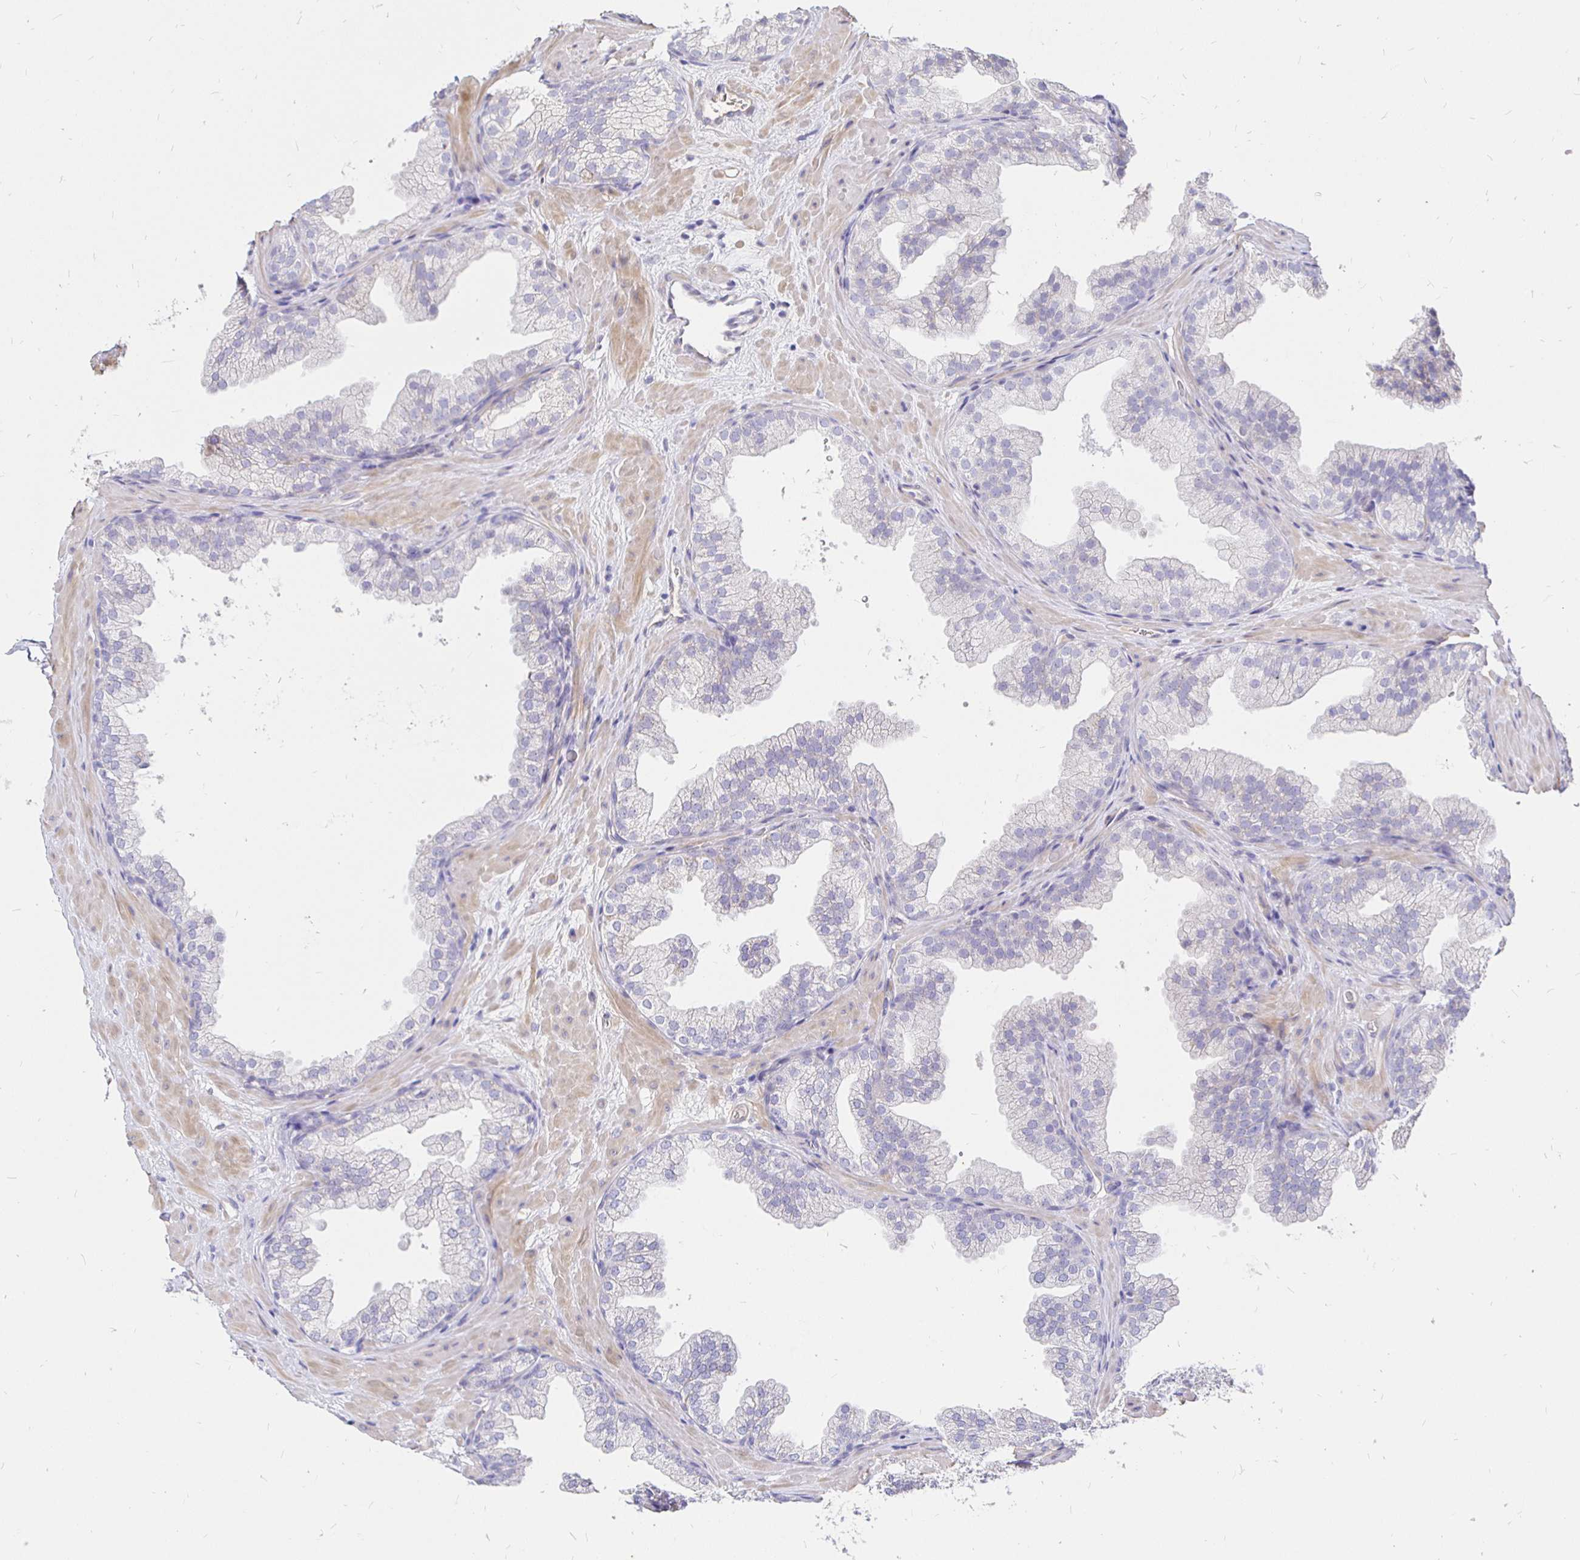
{"staining": {"intensity": "negative", "quantity": "none", "location": "none"}, "tissue": "prostate", "cell_type": "Glandular cells", "image_type": "normal", "snomed": [{"axis": "morphology", "description": "Normal tissue, NOS"}, {"axis": "topography", "description": "Prostate"}], "caption": "This is a histopathology image of immunohistochemistry staining of unremarkable prostate, which shows no positivity in glandular cells. The staining is performed using DAB (3,3'-diaminobenzidine) brown chromogen with nuclei counter-stained in using hematoxylin.", "gene": "PALM2AKAP2", "patient": {"sex": "male", "age": 37}}